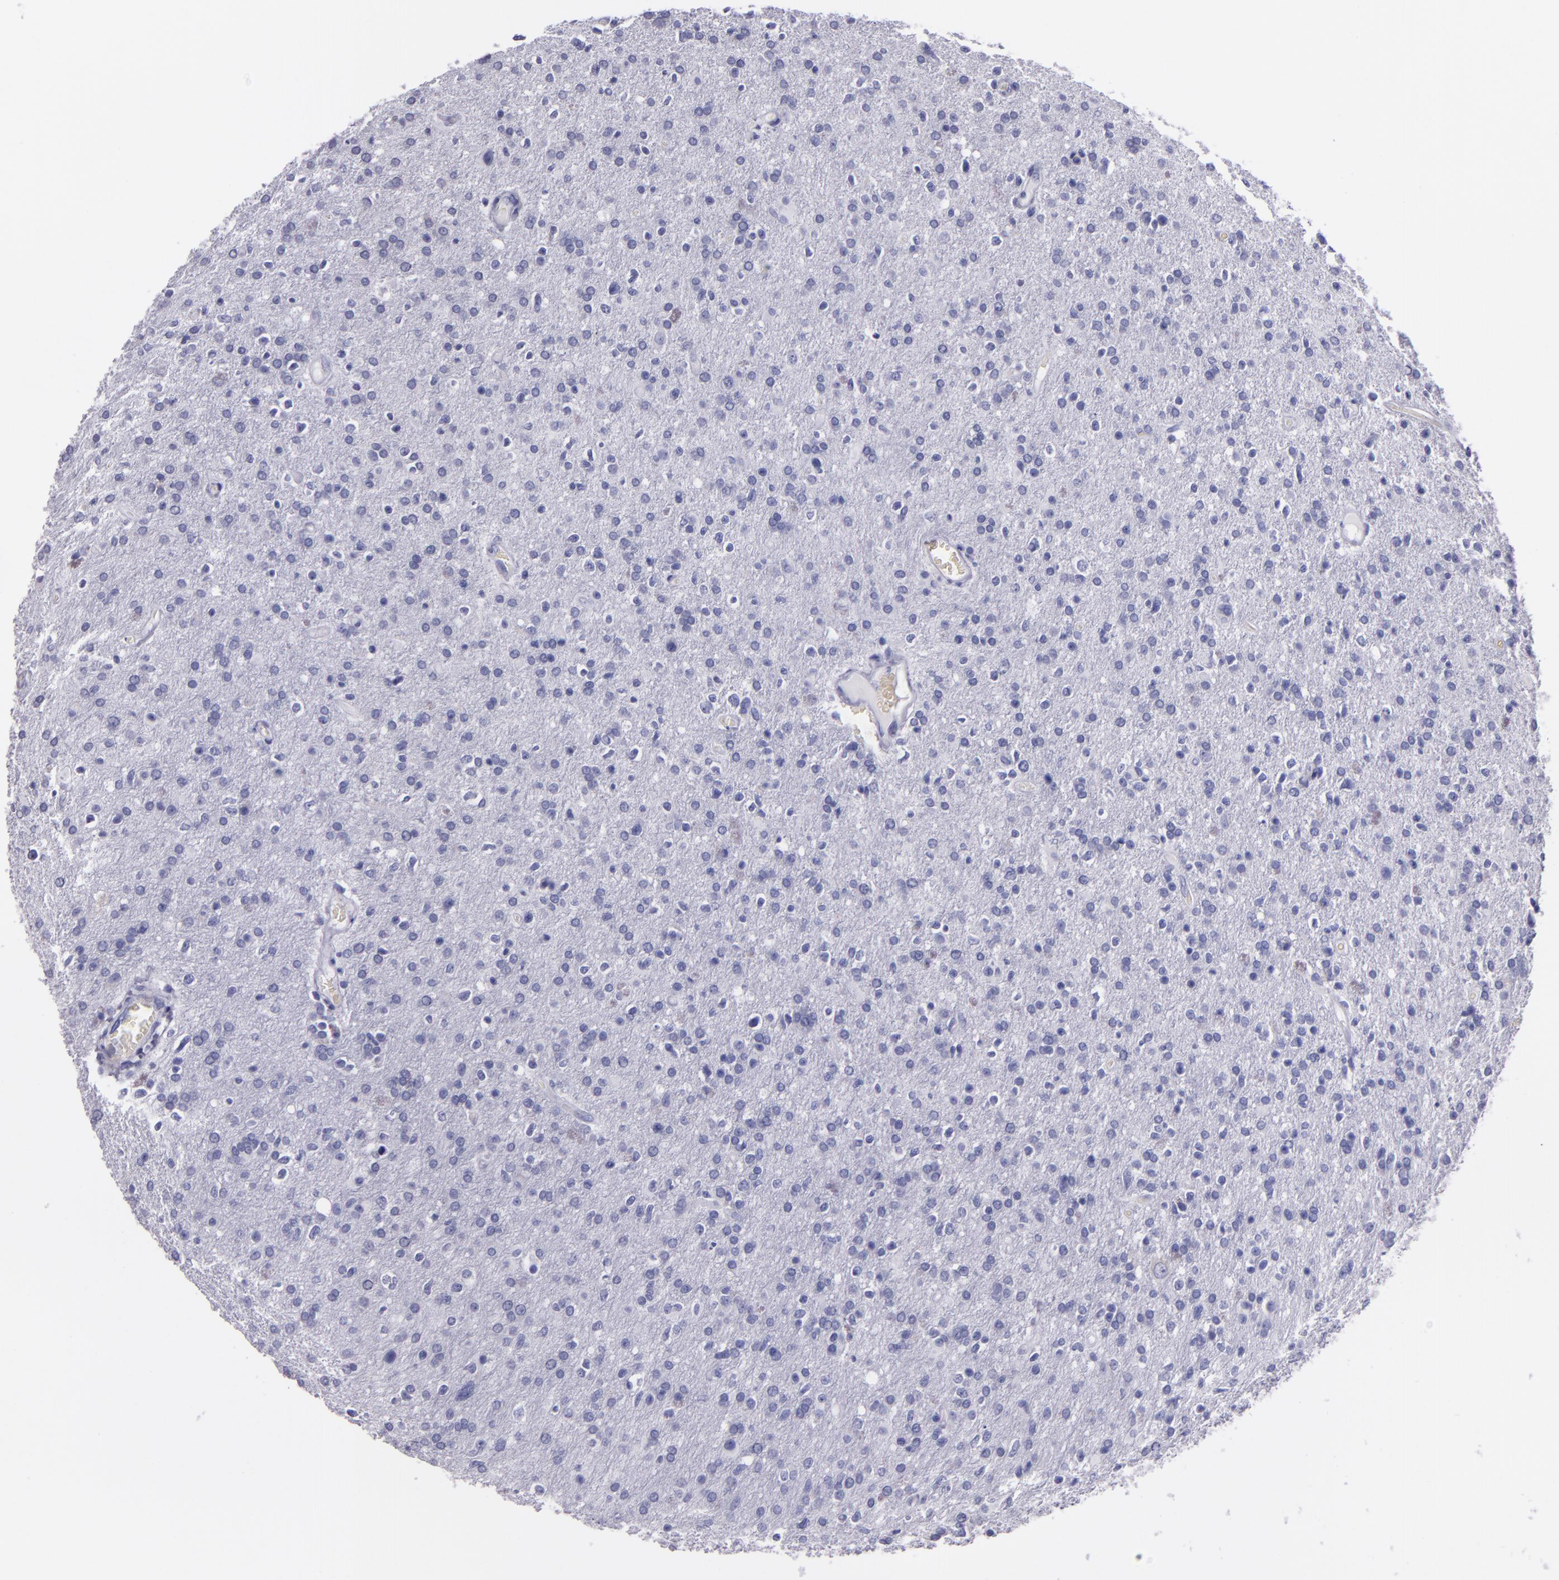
{"staining": {"intensity": "negative", "quantity": "none", "location": "none"}, "tissue": "glioma", "cell_type": "Tumor cells", "image_type": "cancer", "snomed": [{"axis": "morphology", "description": "Glioma, malignant, High grade"}, {"axis": "topography", "description": "Brain"}], "caption": "A photomicrograph of human malignant glioma (high-grade) is negative for staining in tumor cells.", "gene": "MUC5AC", "patient": {"sex": "male", "age": 33}}